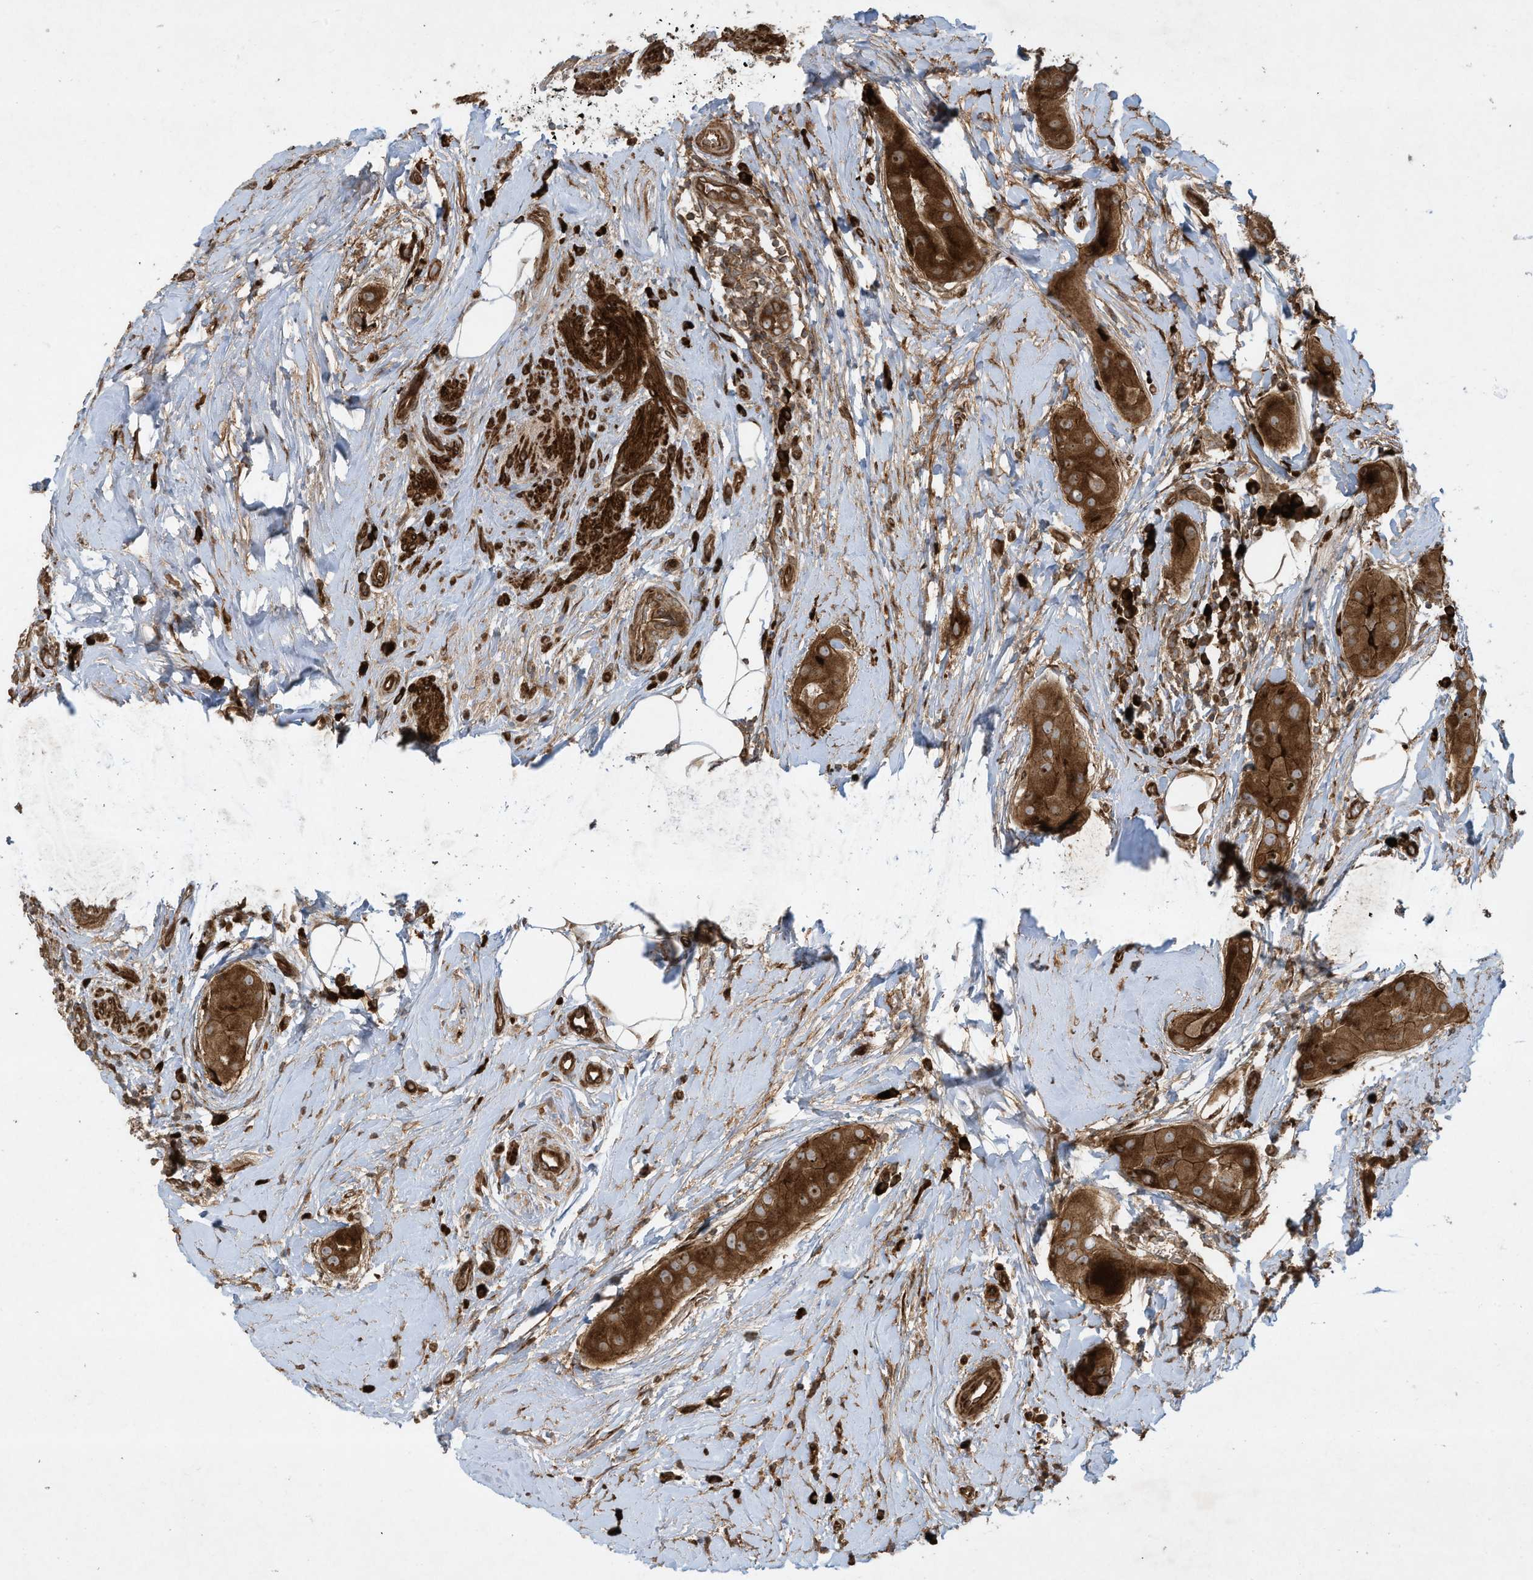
{"staining": {"intensity": "strong", "quantity": ">75%", "location": "cytoplasmic/membranous"}, "tissue": "thyroid cancer", "cell_type": "Tumor cells", "image_type": "cancer", "snomed": [{"axis": "morphology", "description": "Papillary adenocarcinoma, NOS"}, {"axis": "topography", "description": "Thyroid gland"}], "caption": "An image of human thyroid cancer (papillary adenocarcinoma) stained for a protein demonstrates strong cytoplasmic/membranous brown staining in tumor cells.", "gene": "DDIT4", "patient": {"sex": "male", "age": 33}}